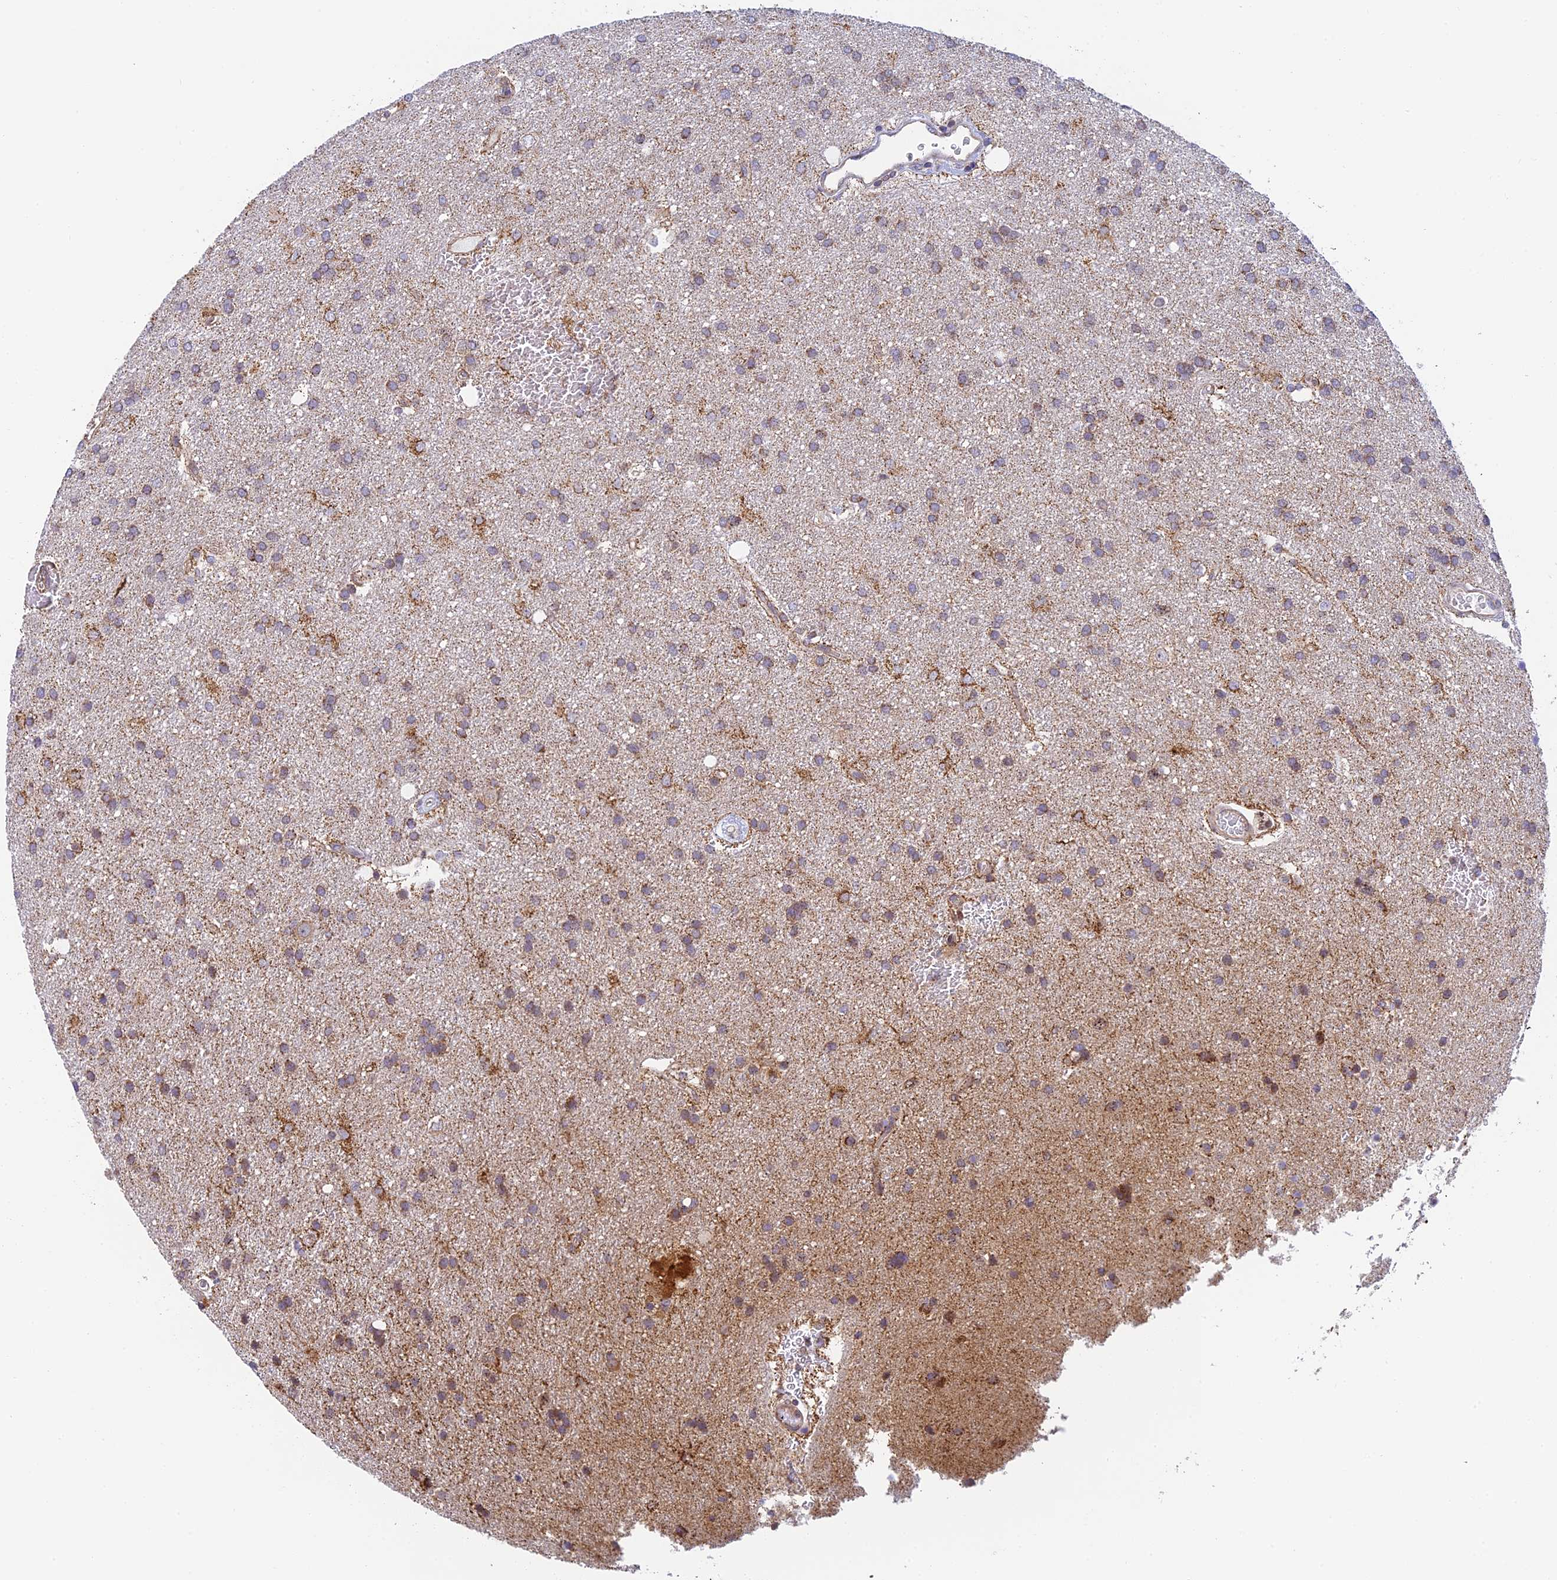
{"staining": {"intensity": "moderate", "quantity": "25%-75%", "location": "cytoplasmic/membranous"}, "tissue": "glioma", "cell_type": "Tumor cells", "image_type": "cancer", "snomed": [{"axis": "morphology", "description": "Glioma, malignant, Low grade"}, {"axis": "topography", "description": "Brain"}], "caption": "DAB immunohistochemical staining of human glioma demonstrates moderate cytoplasmic/membranous protein staining in about 25%-75% of tumor cells.", "gene": "HOOK2", "patient": {"sex": "male", "age": 66}}